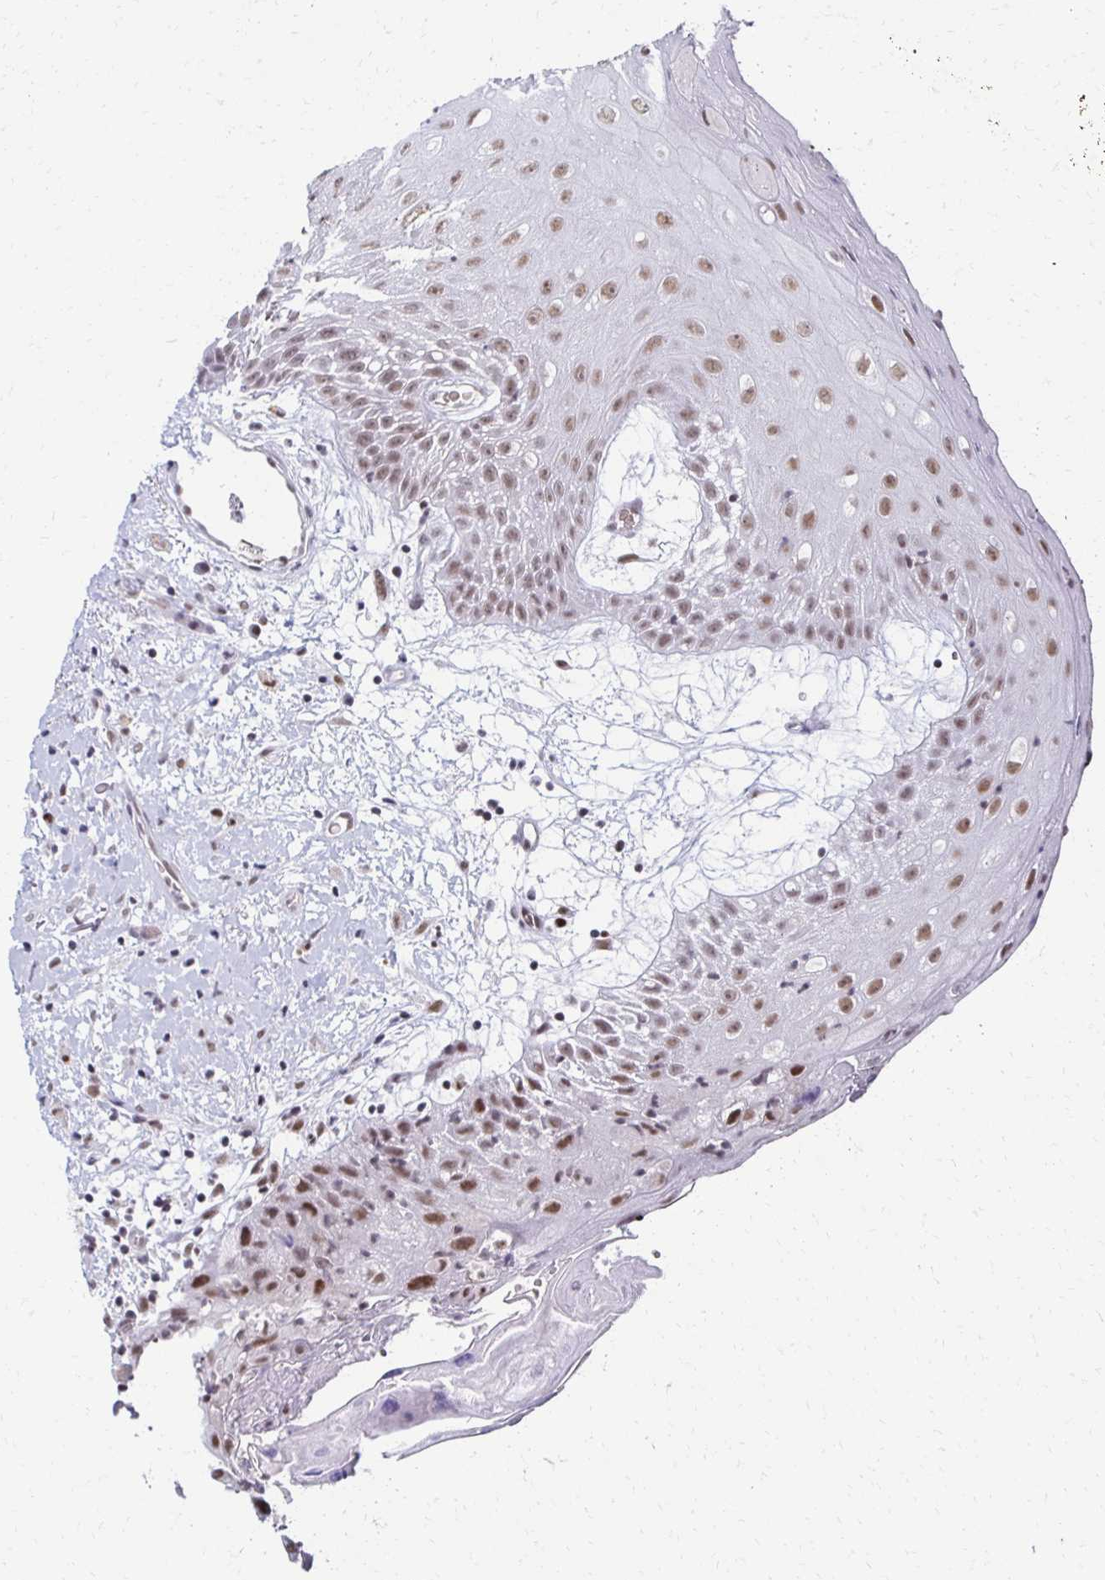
{"staining": {"intensity": "moderate", "quantity": "25%-75%", "location": "nuclear"}, "tissue": "oral mucosa", "cell_type": "Squamous epithelial cells", "image_type": "normal", "snomed": [{"axis": "morphology", "description": "Normal tissue, NOS"}, {"axis": "morphology", "description": "Squamous cell carcinoma, NOS"}, {"axis": "topography", "description": "Oral tissue"}, {"axis": "topography", "description": "Peripheral nerve tissue"}, {"axis": "topography", "description": "Head-Neck"}], "caption": "IHC (DAB) staining of normal human oral mucosa exhibits moderate nuclear protein expression in approximately 25%-75% of squamous epithelial cells.", "gene": "IRF7", "patient": {"sex": "female", "age": 59}}